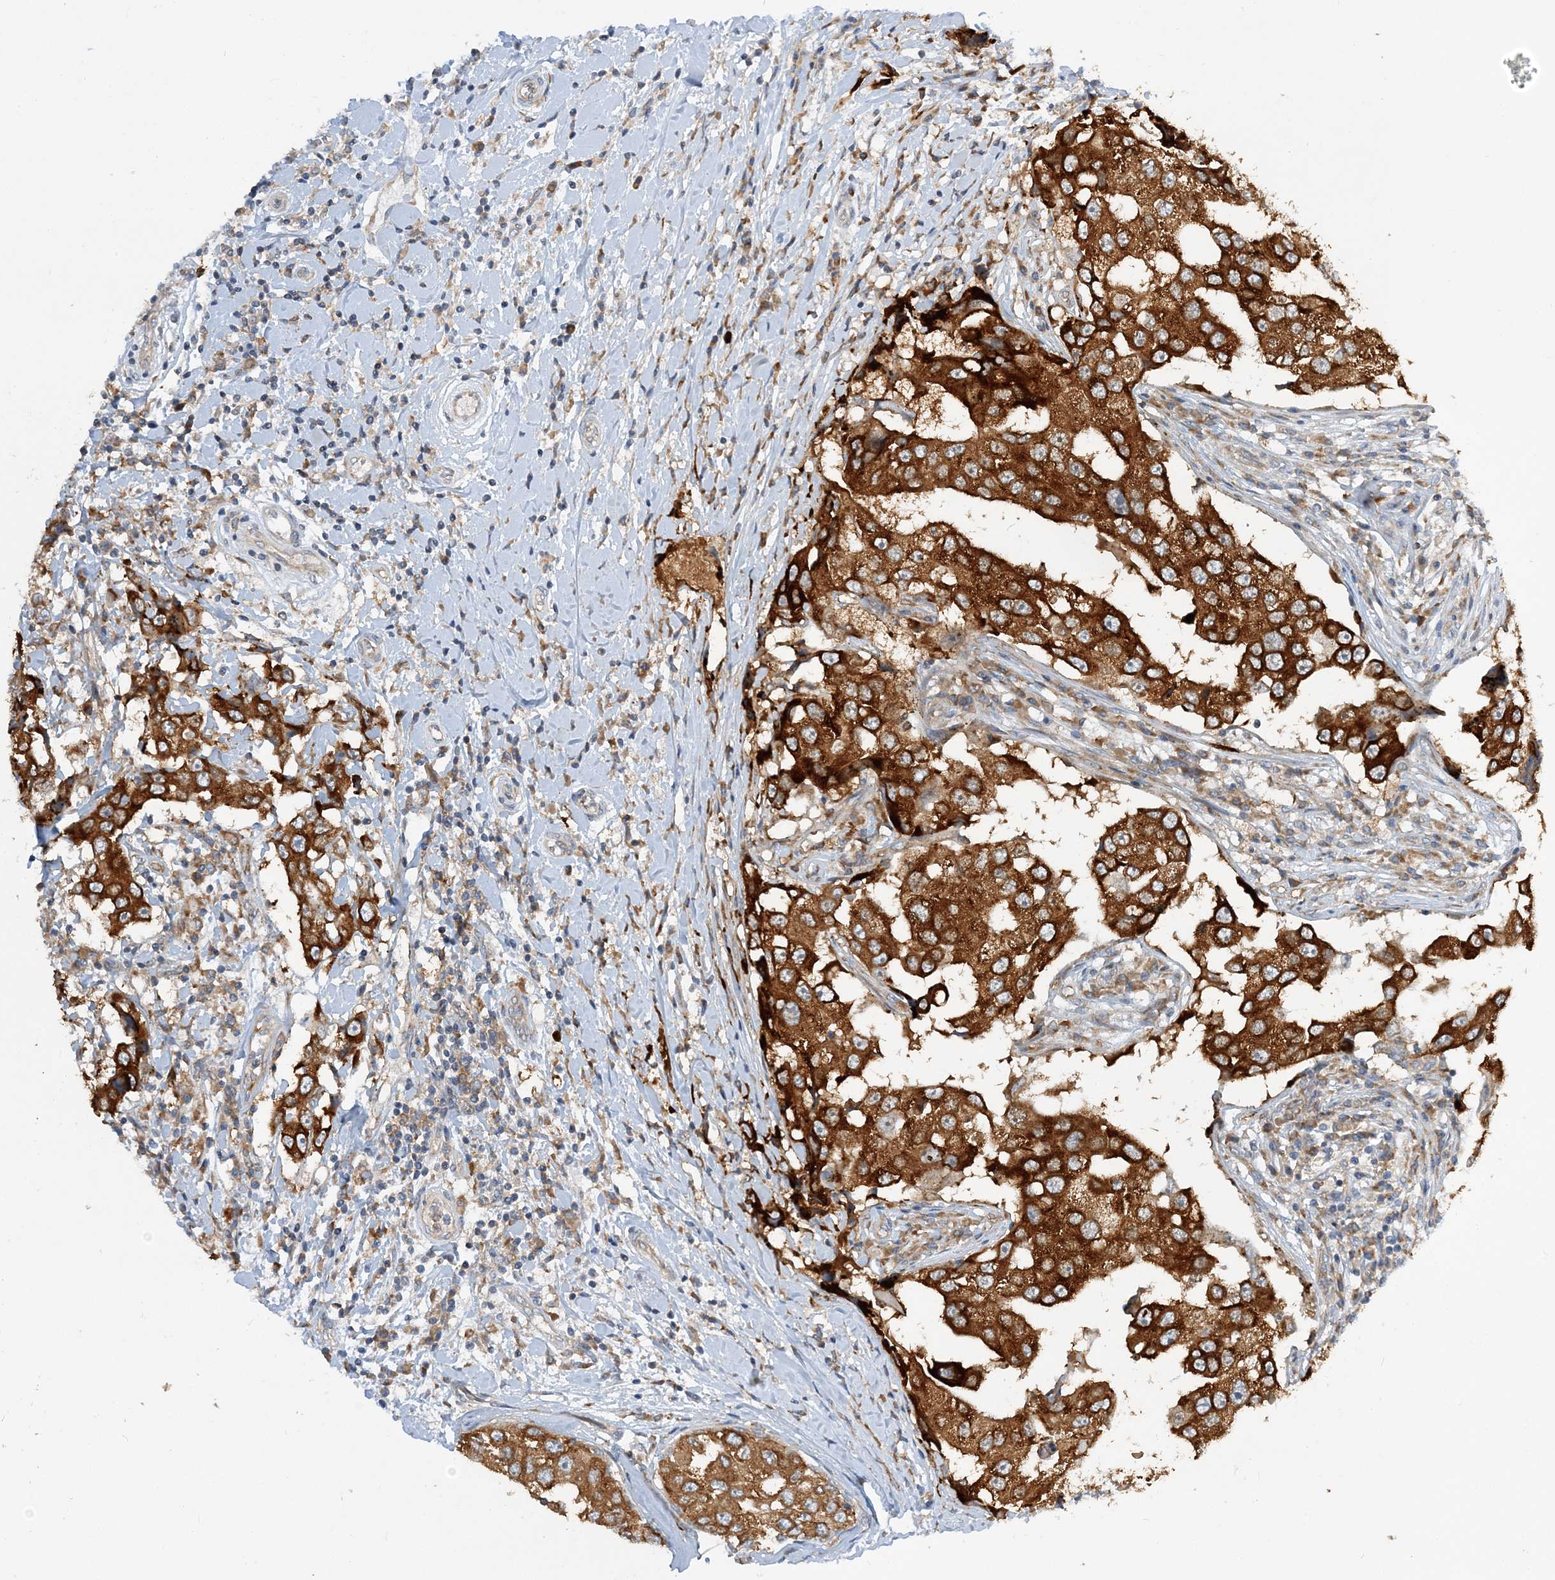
{"staining": {"intensity": "strong", "quantity": ">75%", "location": "cytoplasmic/membranous"}, "tissue": "breast cancer", "cell_type": "Tumor cells", "image_type": "cancer", "snomed": [{"axis": "morphology", "description": "Duct carcinoma"}, {"axis": "topography", "description": "Breast"}], "caption": "Immunohistochemical staining of human intraductal carcinoma (breast) shows strong cytoplasmic/membranous protein staining in approximately >75% of tumor cells.", "gene": "LARP4B", "patient": {"sex": "female", "age": 27}}